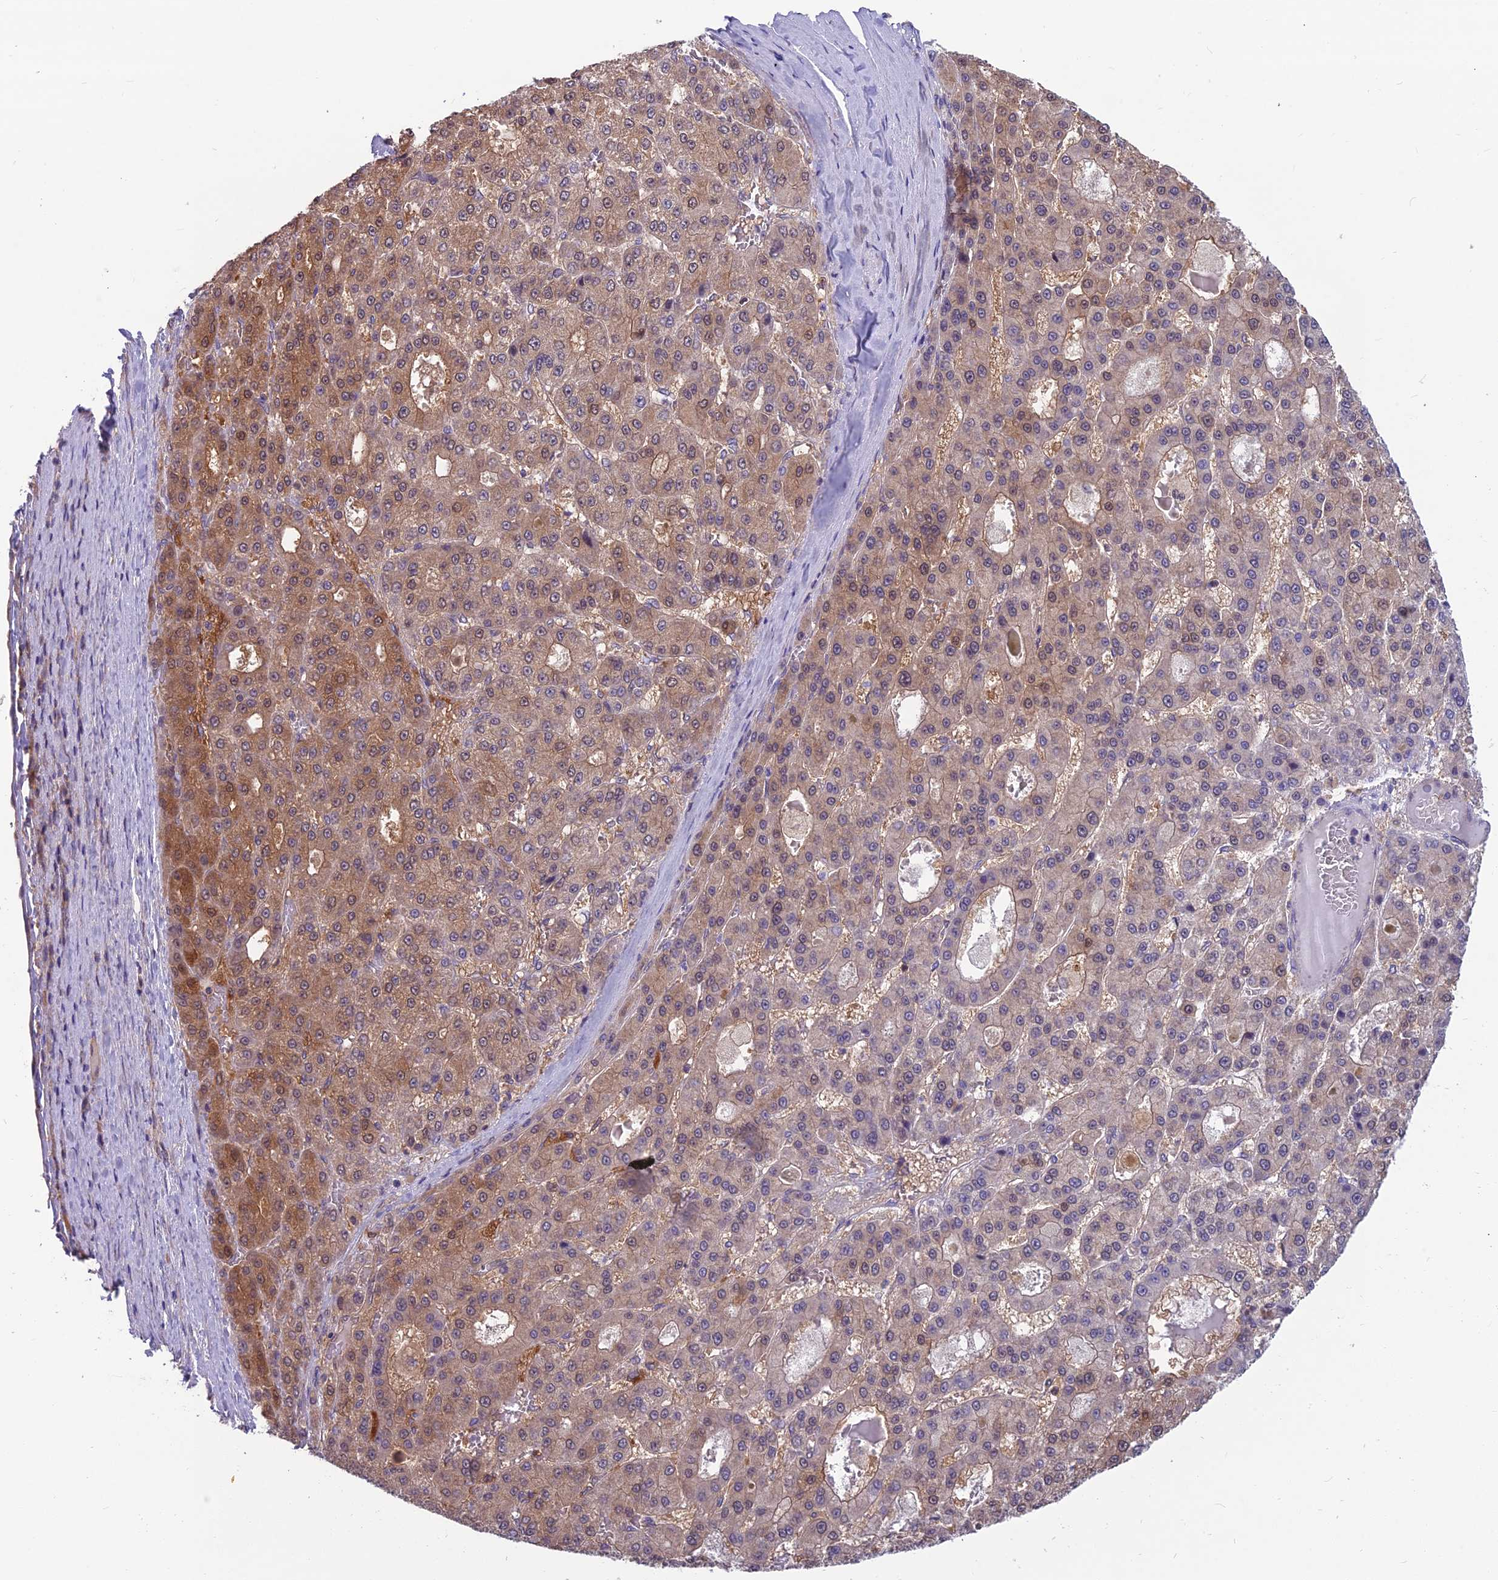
{"staining": {"intensity": "moderate", "quantity": "25%-75%", "location": "cytoplasmic/membranous"}, "tissue": "liver cancer", "cell_type": "Tumor cells", "image_type": "cancer", "snomed": [{"axis": "morphology", "description": "Carcinoma, Hepatocellular, NOS"}, {"axis": "topography", "description": "Liver"}], "caption": "There is medium levels of moderate cytoplasmic/membranous positivity in tumor cells of liver hepatocellular carcinoma, as demonstrated by immunohistochemical staining (brown color).", "gene": "MVD", "patient": {"sex": "male", "age": 70}}